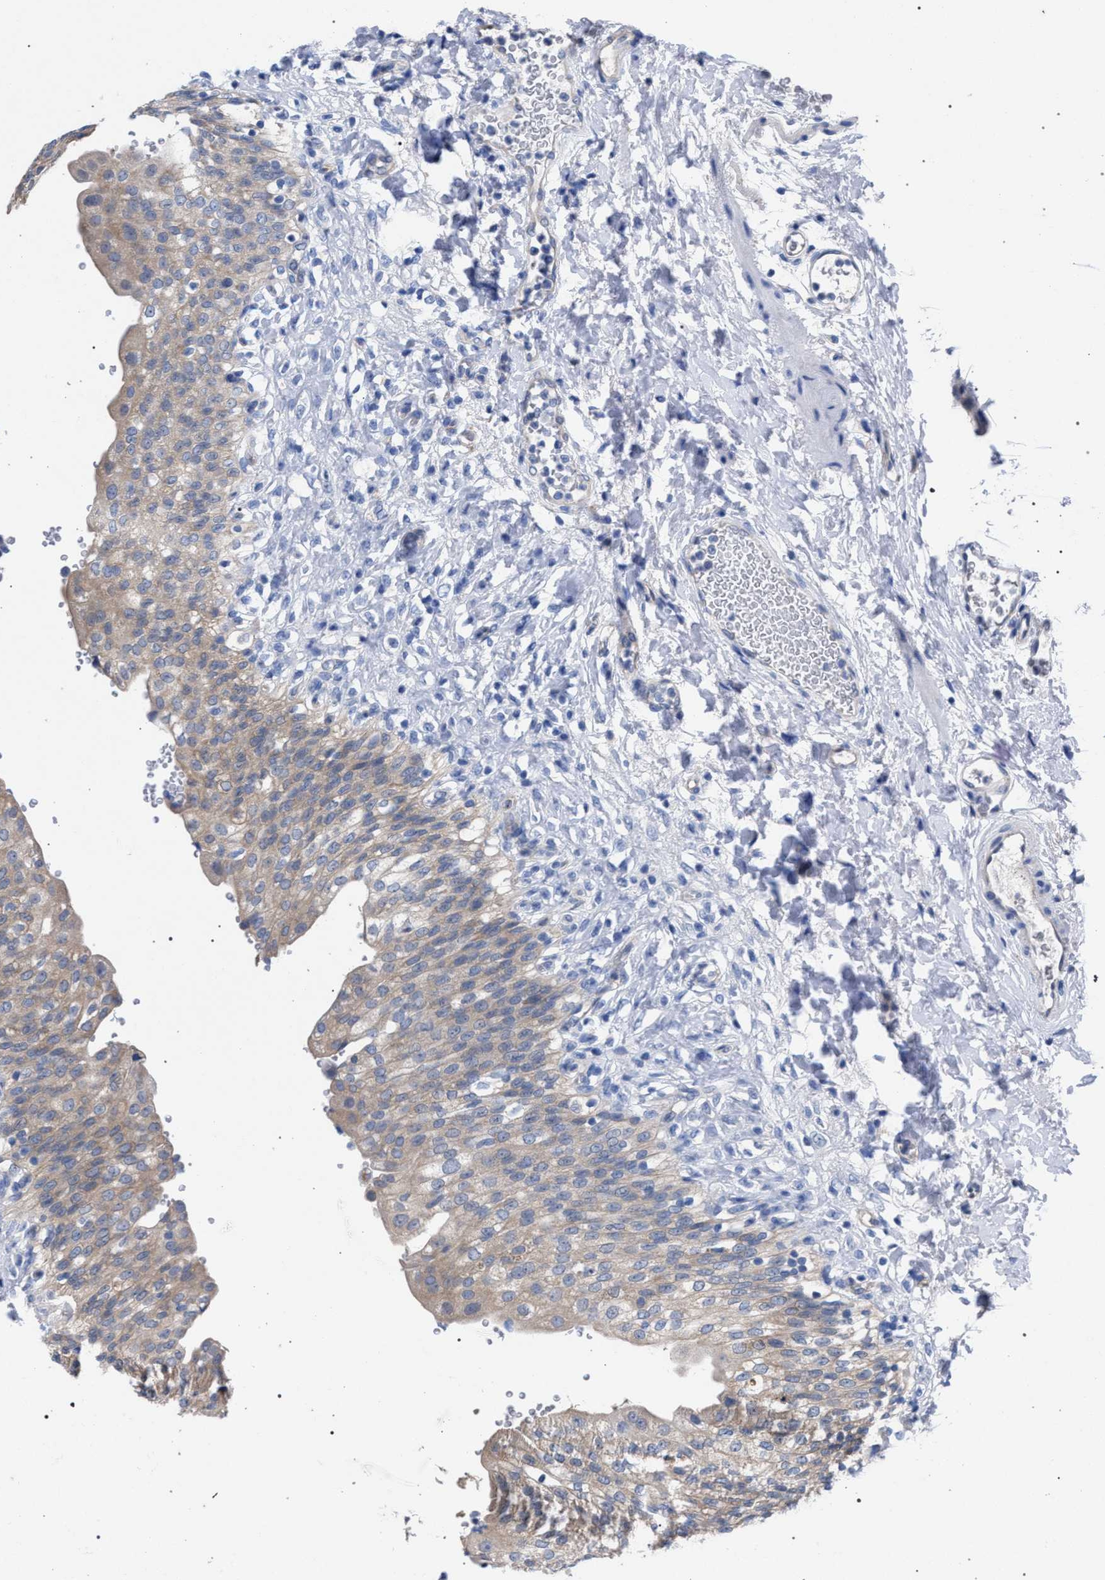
{"staining": {"intensity": "weak", "quantity": ">75%", "location": "cytoplasmic/membranous"}, "tissue": "urinary bladder", "cell_type": "Urothelial cells", "image_type": "normal", "snomed": [{"axis": "morphology", "description": "Urothelial carcinoma, High grade"}, {"axis": "topography", "description": "Urinary bladder"}], "caption": "DAB immunohistochemical staining of unremarkable urinary bladder demonstrates weak cytoplasmic/membranous protein expression in approximately >75% of urothelial cells. Ihc stains the protein in brown and the nuclei are stained blue.", "gene": "GMPR", "patient": {"sex": "male", "age": 46}}